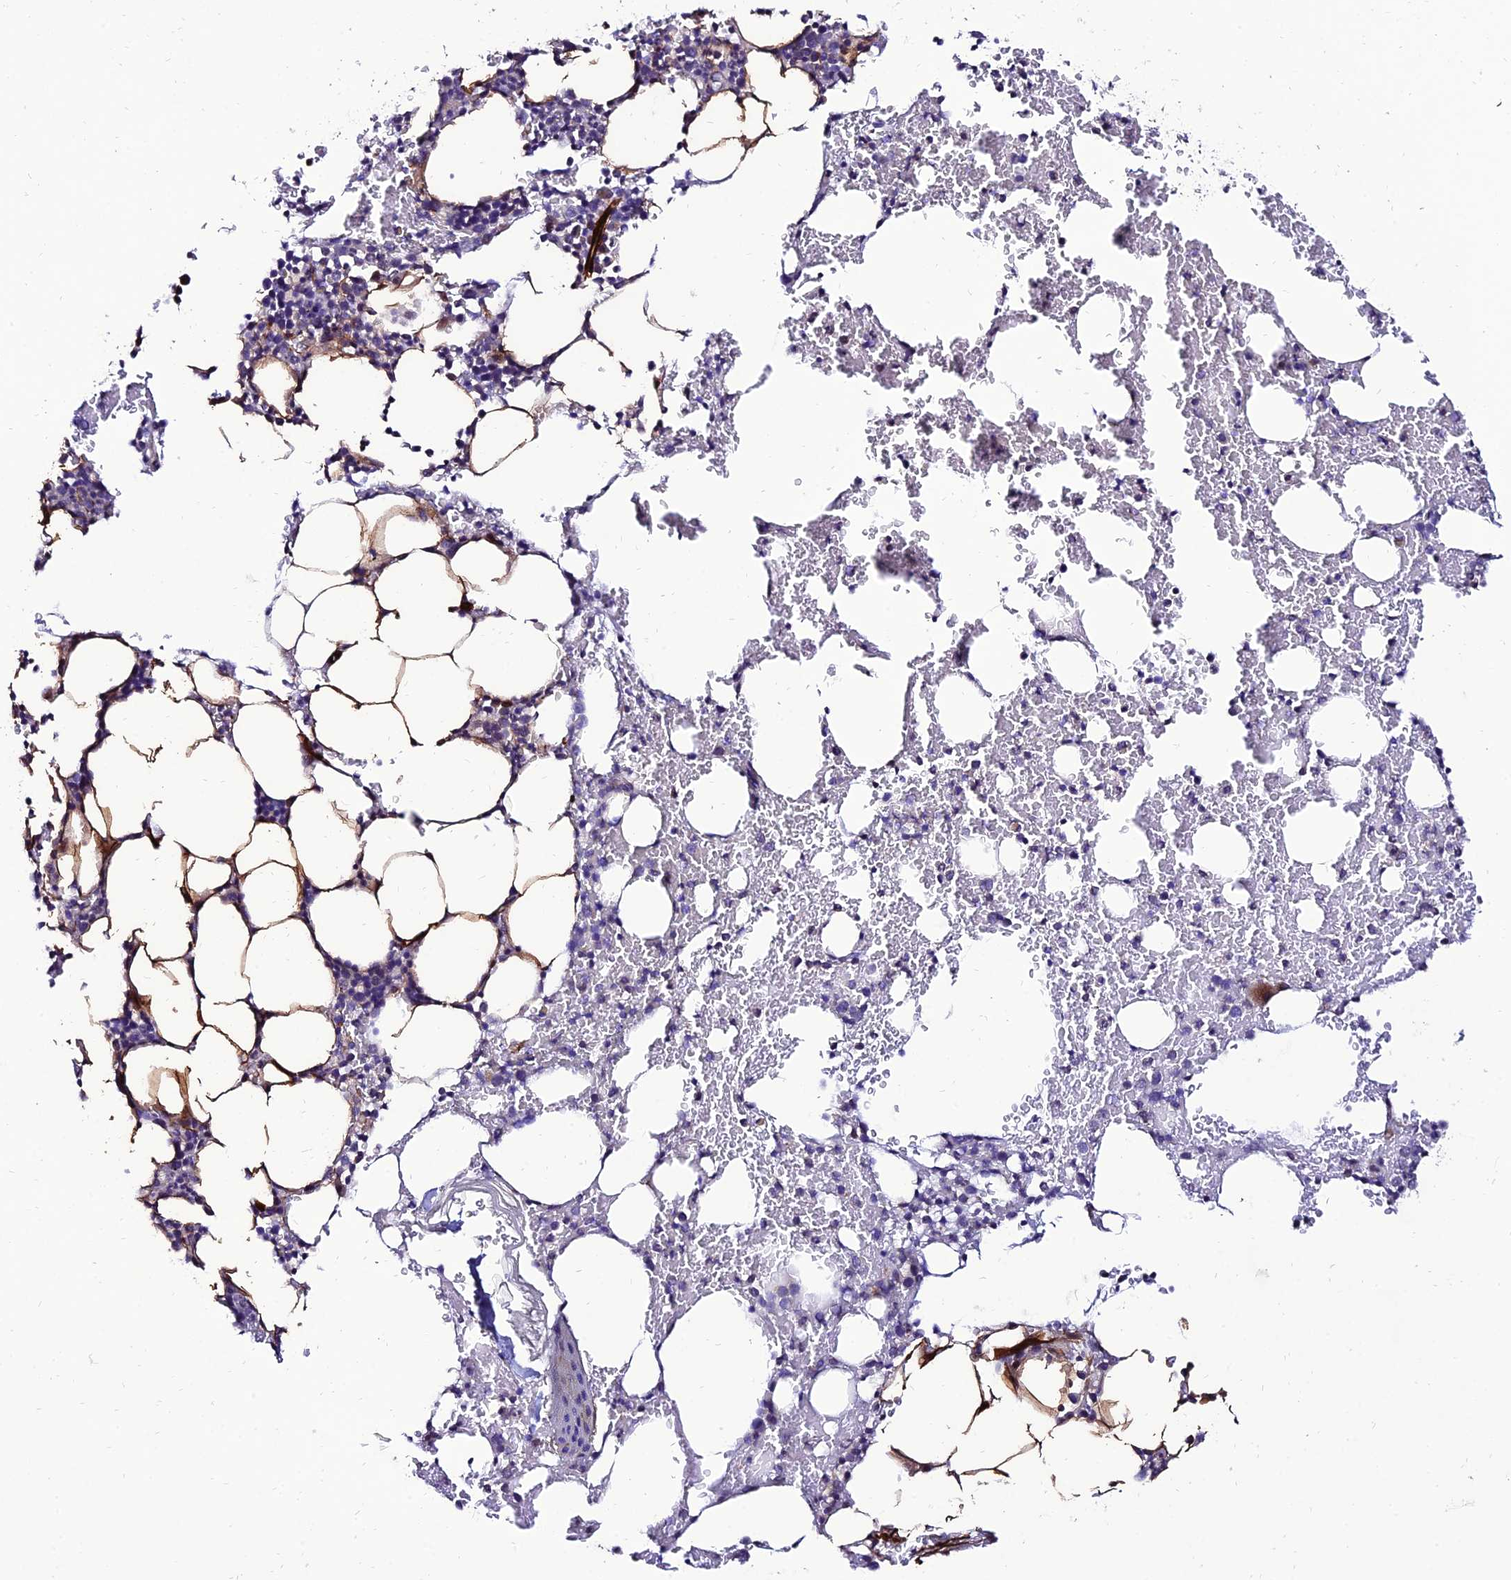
{"staining": {"intensity": "moderate", "quantity": "<25%", "location": "cytoplasmic/membranous"}, "tissue": "bone marrow", "cell_type": "Hematopoietic cells", "image_type": "normal", "snomed": [{"axis": "morphology", "description": "Normal tissue, NOS"}, {"axis": "morphology", "description": "Inflammation, NOS"}, {"axis": "topography", "description": "Bone marrow"}], "caption": "IHC of benign human bone marrow displays low levels of moderate cytoplasmic/membranous staining in approximately <25% of hematopoietic cells. Nuclei are stained in blue.", "gene": "ALDH3B2", "patient": {"sex": "male", "age": 41}}